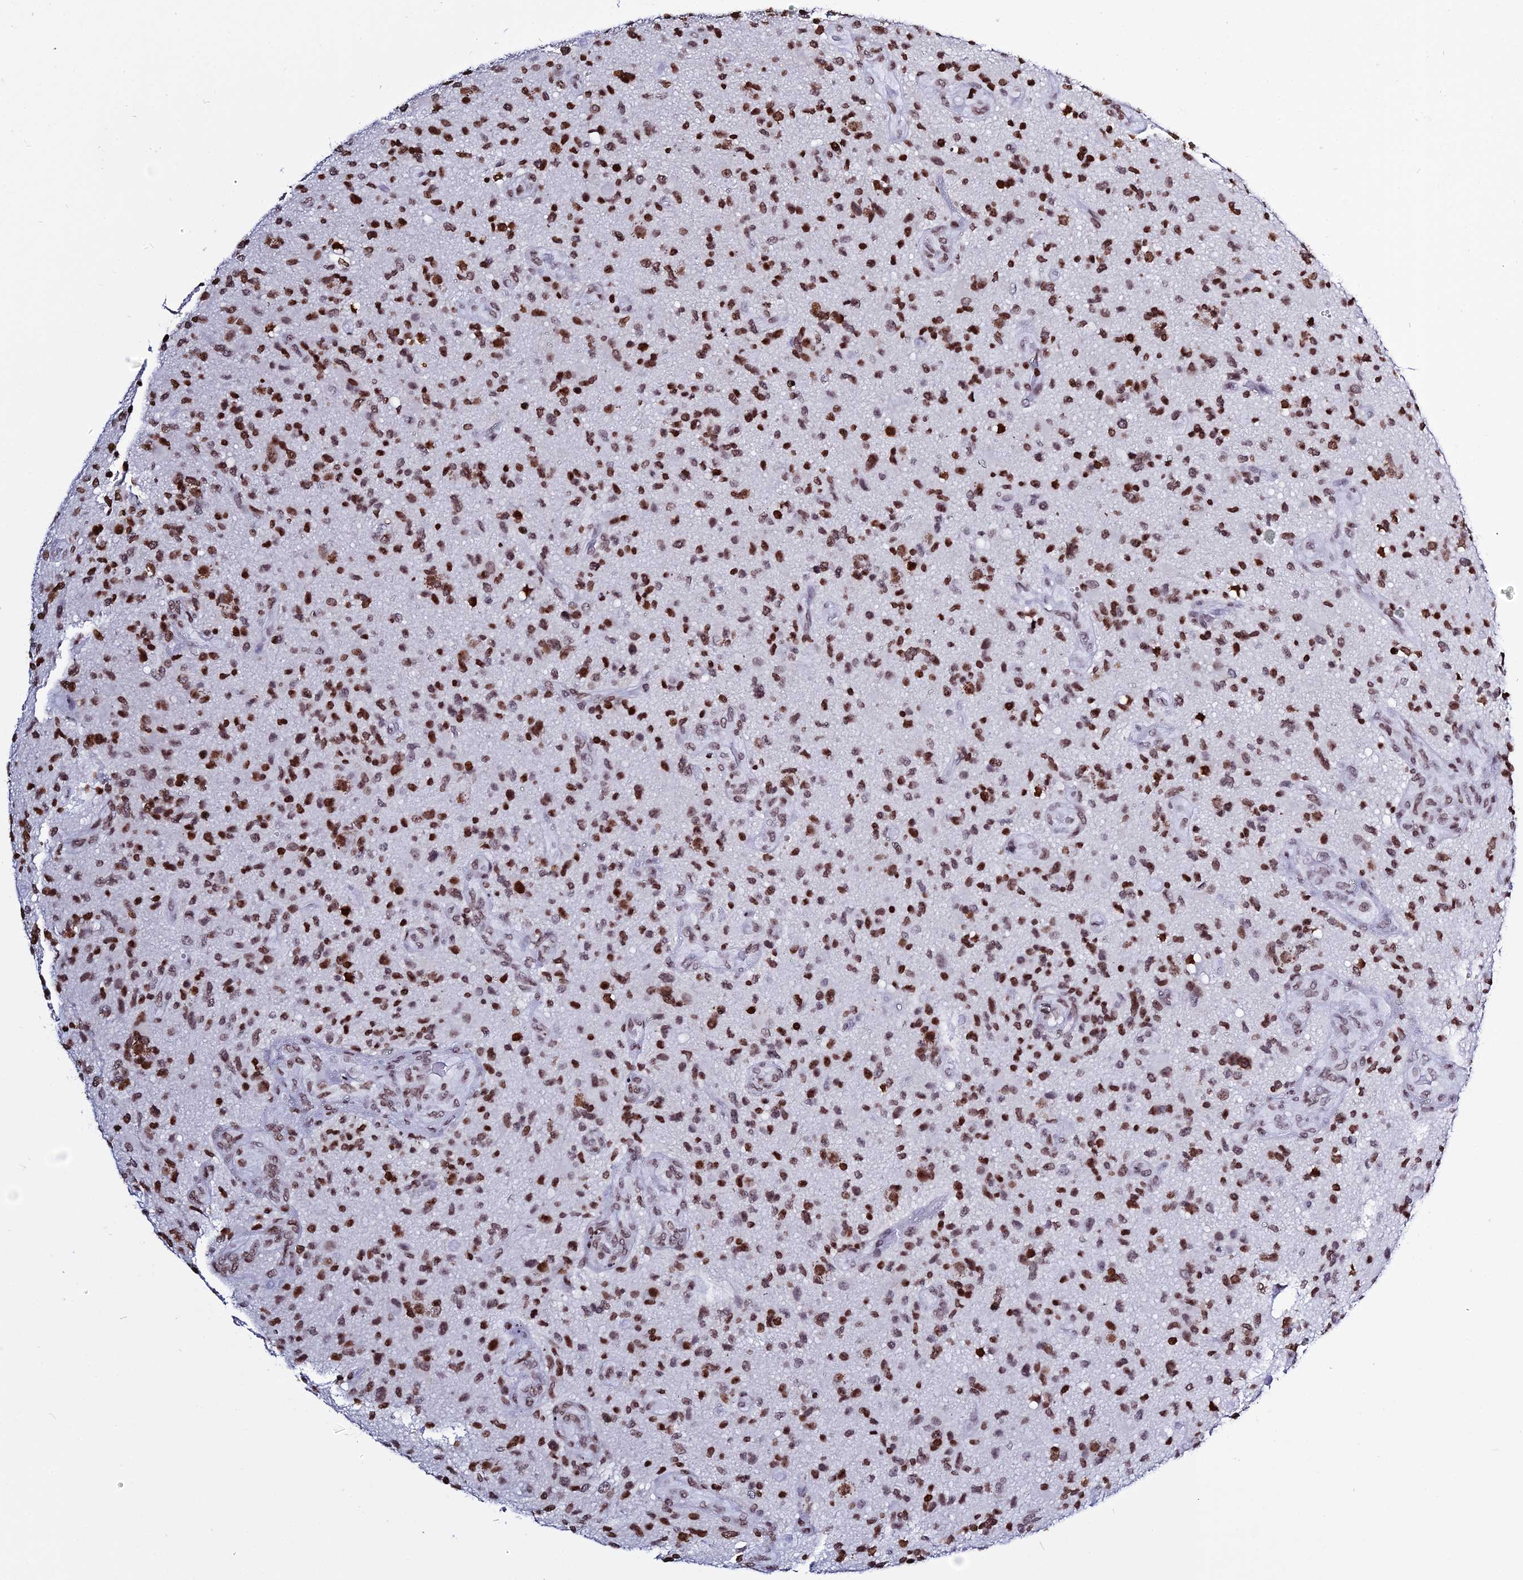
{"staining": {"intensity": "moderate", "quantity": ">75%", "location": "nuclear"}, "tissue": "glioma", "cell_type": "Tumor cells", "image_type": "cancer", "snomed": [{"axis": "morphology", "description": "Glioma, malignant, High grade"}, {"axis": "topography", "description": "Brain"}], "caption": "There is medium levels of moderate nuclear positivity in tumor cells of malignant glioma (high-grade), as demonstrated by immunohistochemical staining (brown color).", "gene": "MACROH2A2", "patient": {"sex": "male", "age": 47}}